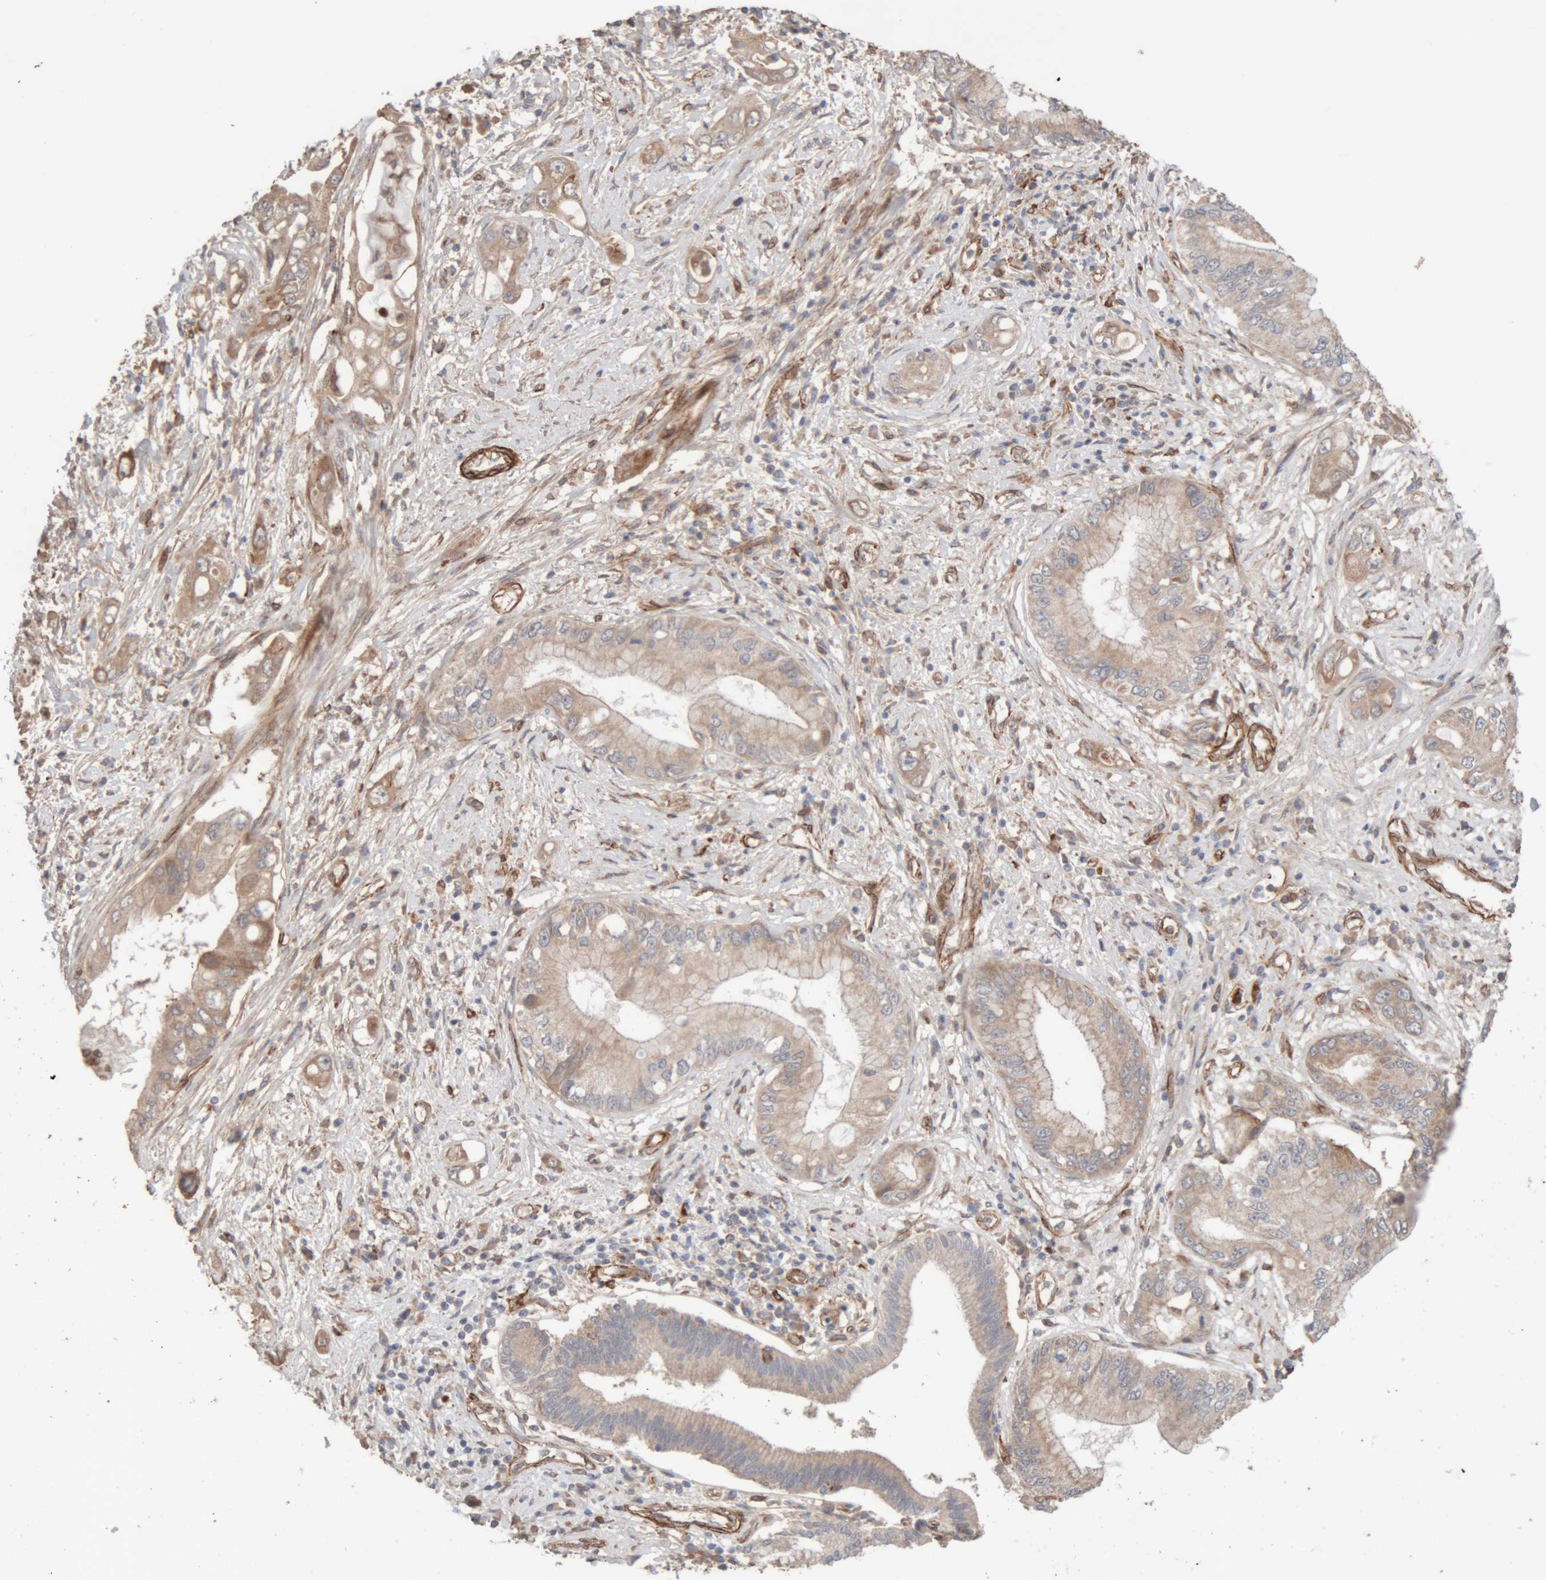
{"staining": {"intensity": "weak", "quantity": ">75%", "location": "cytoplasmic/membranous"}, "tissue": "pancreatic cancer", "cell_type": "Tumor cells", "image_type": "cancer", "snomed": [{"axis": "morphology", "description": "Inflammation, NOS"}, {"axis": "morphology", "description": "Adenocarcinoma, NOS"}, {"axis": "topography", "description": "Pancreas"}], "caption": "Brown immunohistochemical staining in human pancreatic adenocarcinoma exhibits weak cytoplasmic/membranous expression in about >75% of tumor cells.", "gene": "RAB32", "patient": {"sex": "female", "age": 56}}